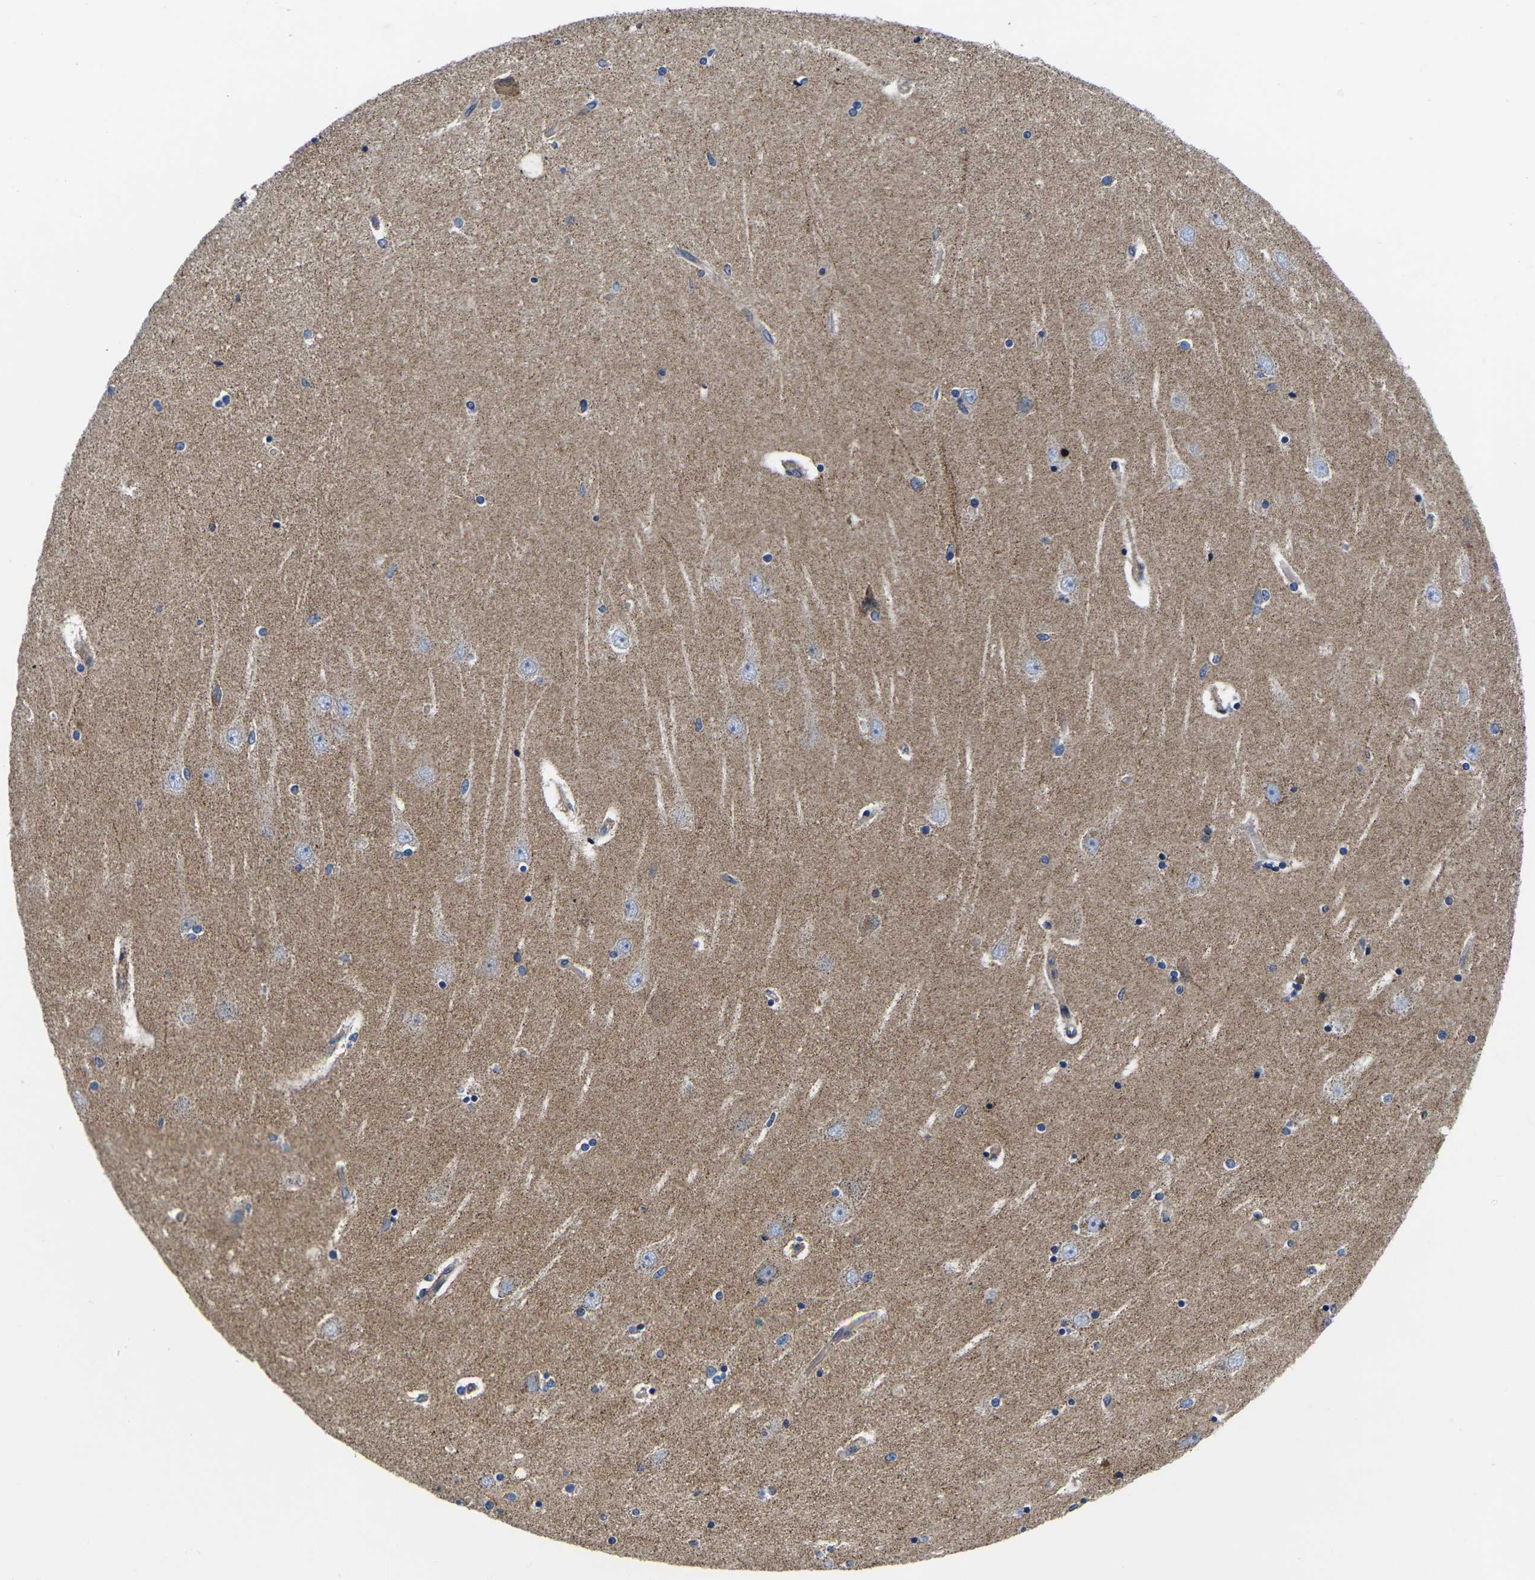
{"staining": {"intensity": "negative", "quantity": "none", "location": "none"}, "tissue": "hippocampus", "cell_type": "Glial cells", "image_type": "normal", "snomed": [{"axis": "morphology", "description": "Normal tissue, NOS"}, {"axis": "topography", "description": "Hippocampus"}], "caption": "A high-resolution micrograph shows immunohistochemistry staining of normal hippocampus, which reveals no significant staining in glial cells.", "gene": "GPR4", "patient": {"sex": "female", "age": 54}}